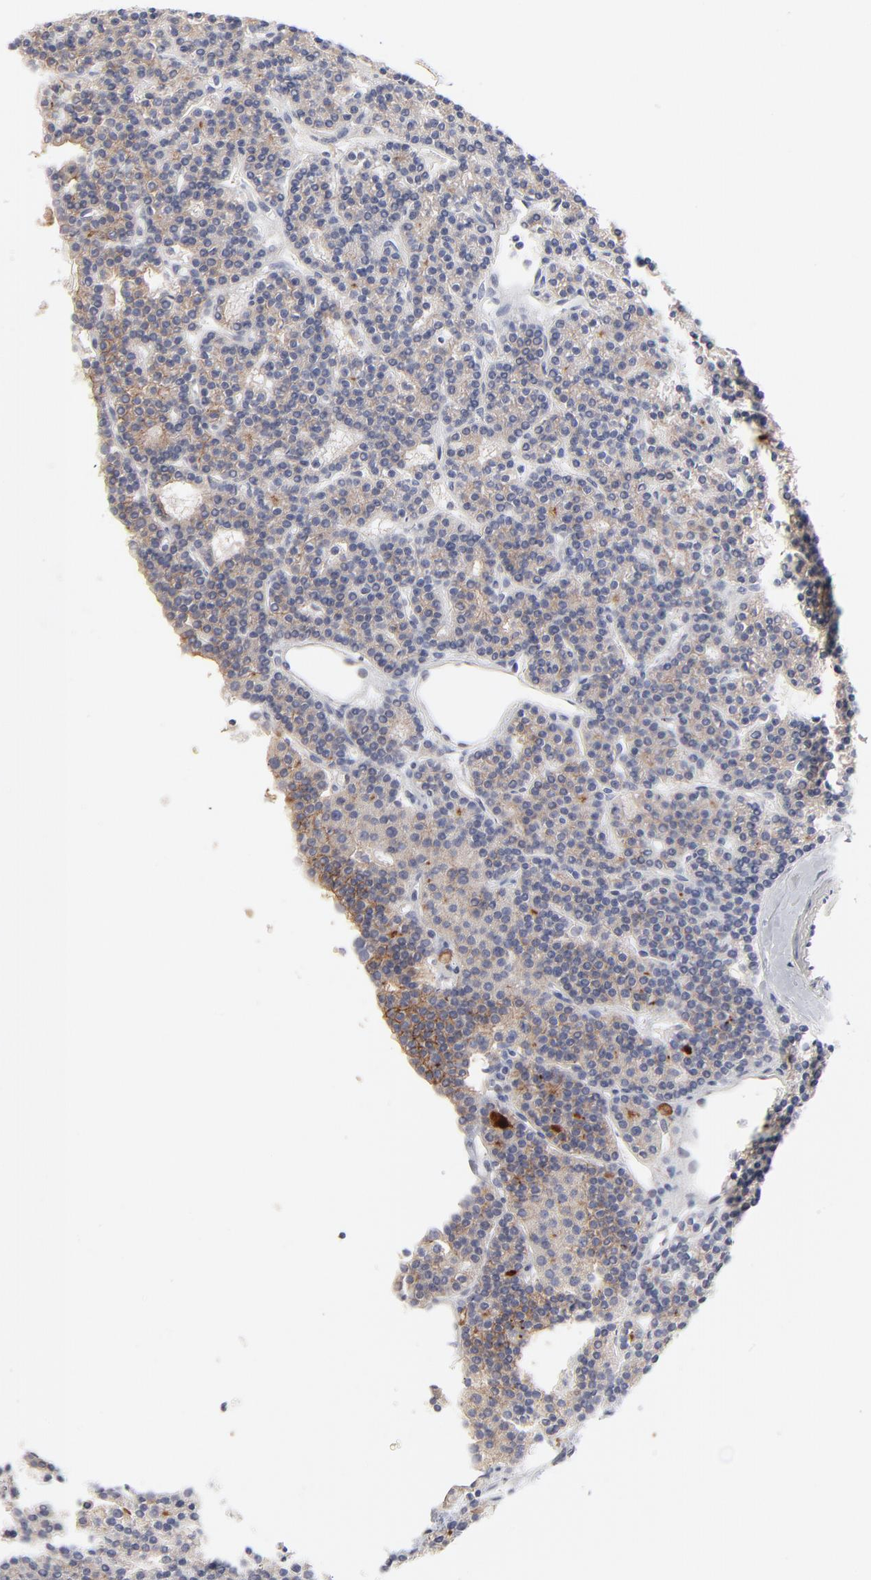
{"staining": {"intensity": "weak", "quantity": ">75%", "location": "cytoplasmic/membranous"}, "tissue": "parathyroid gland", "cell_type": "Glandular cells", "image_type": "normal", "snomed": [{"axis": "morphology", "description": "Normal tissue, NOS"}, {"axis": "topography", "description": "Parathyroid gland"}], "caption": "Immunohistochemical staining of normal parathyroid gland displays >75% levels of weak cytoplasmic/membranous protein expression in approximately >75% of glandular cells. The protein is stained brown, and the nuclei are stained in blue (DAB (3,3'-diaminobenzidine) IHC with brightfield microscopy, high magnification).", "gene": "ARRB1", "patient": {"sex": "female", "age": 45}}